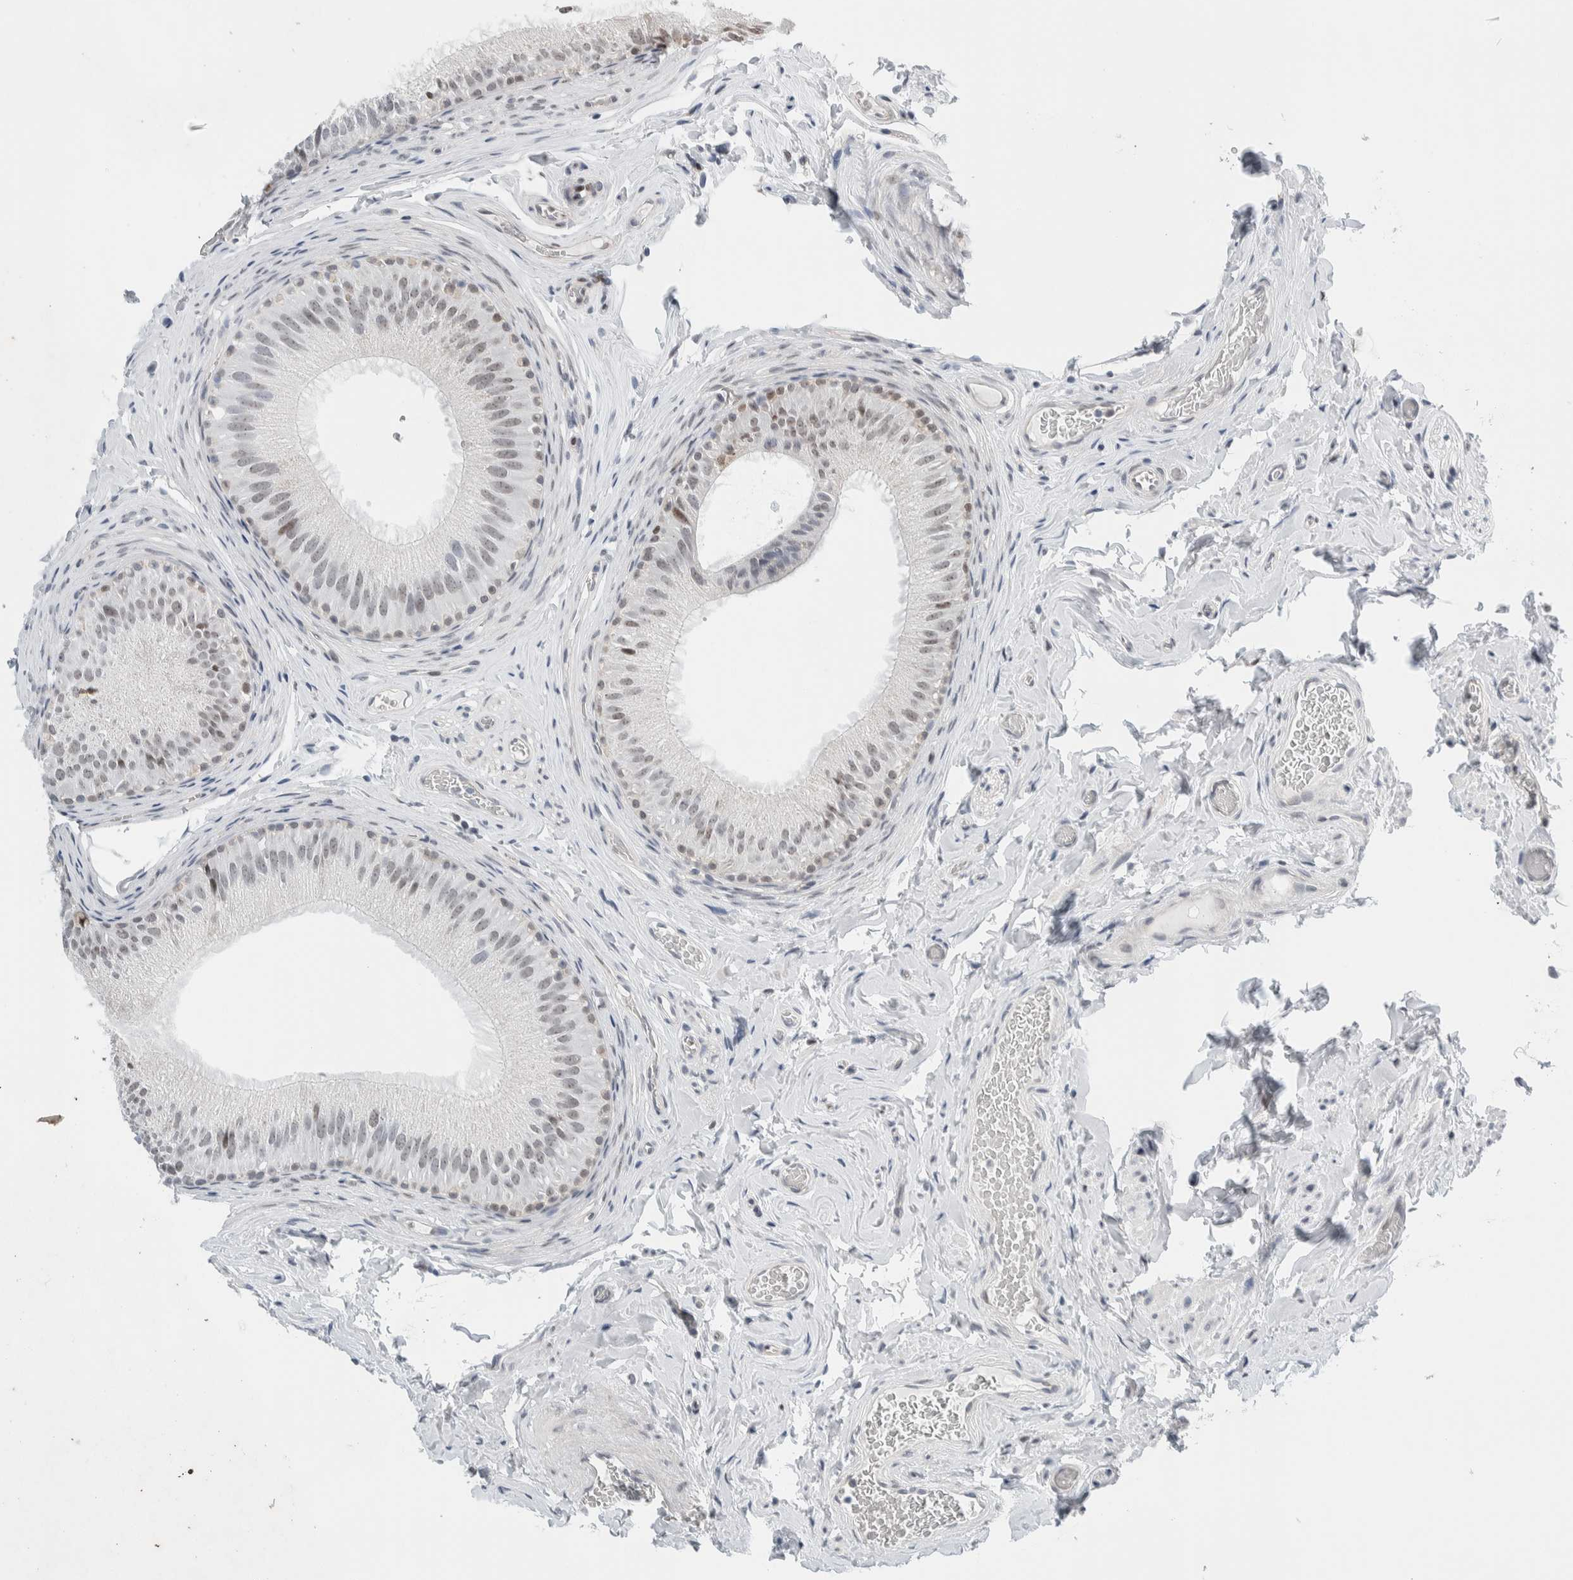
{"staining": {"intensity": "weak", "quantity": "<25%", "location": "nuclear"}, "tissue": "epididymis", "cell_type": "Glandular cells", "image_type": "normal", "snomed": [{"axis": "morphology", "description": "Normal tissue, NOS"}, {"axis": "topography", "description": "Vascular tissue"}, {"axis": "topography", "description": "Epididymis"}], "caption": "Histopathology image shows no protein positivity in glandular cells of unremarkable epididymis.", "gene": "NEUROD1", "patient": {"sex": "male", "age": 49}}